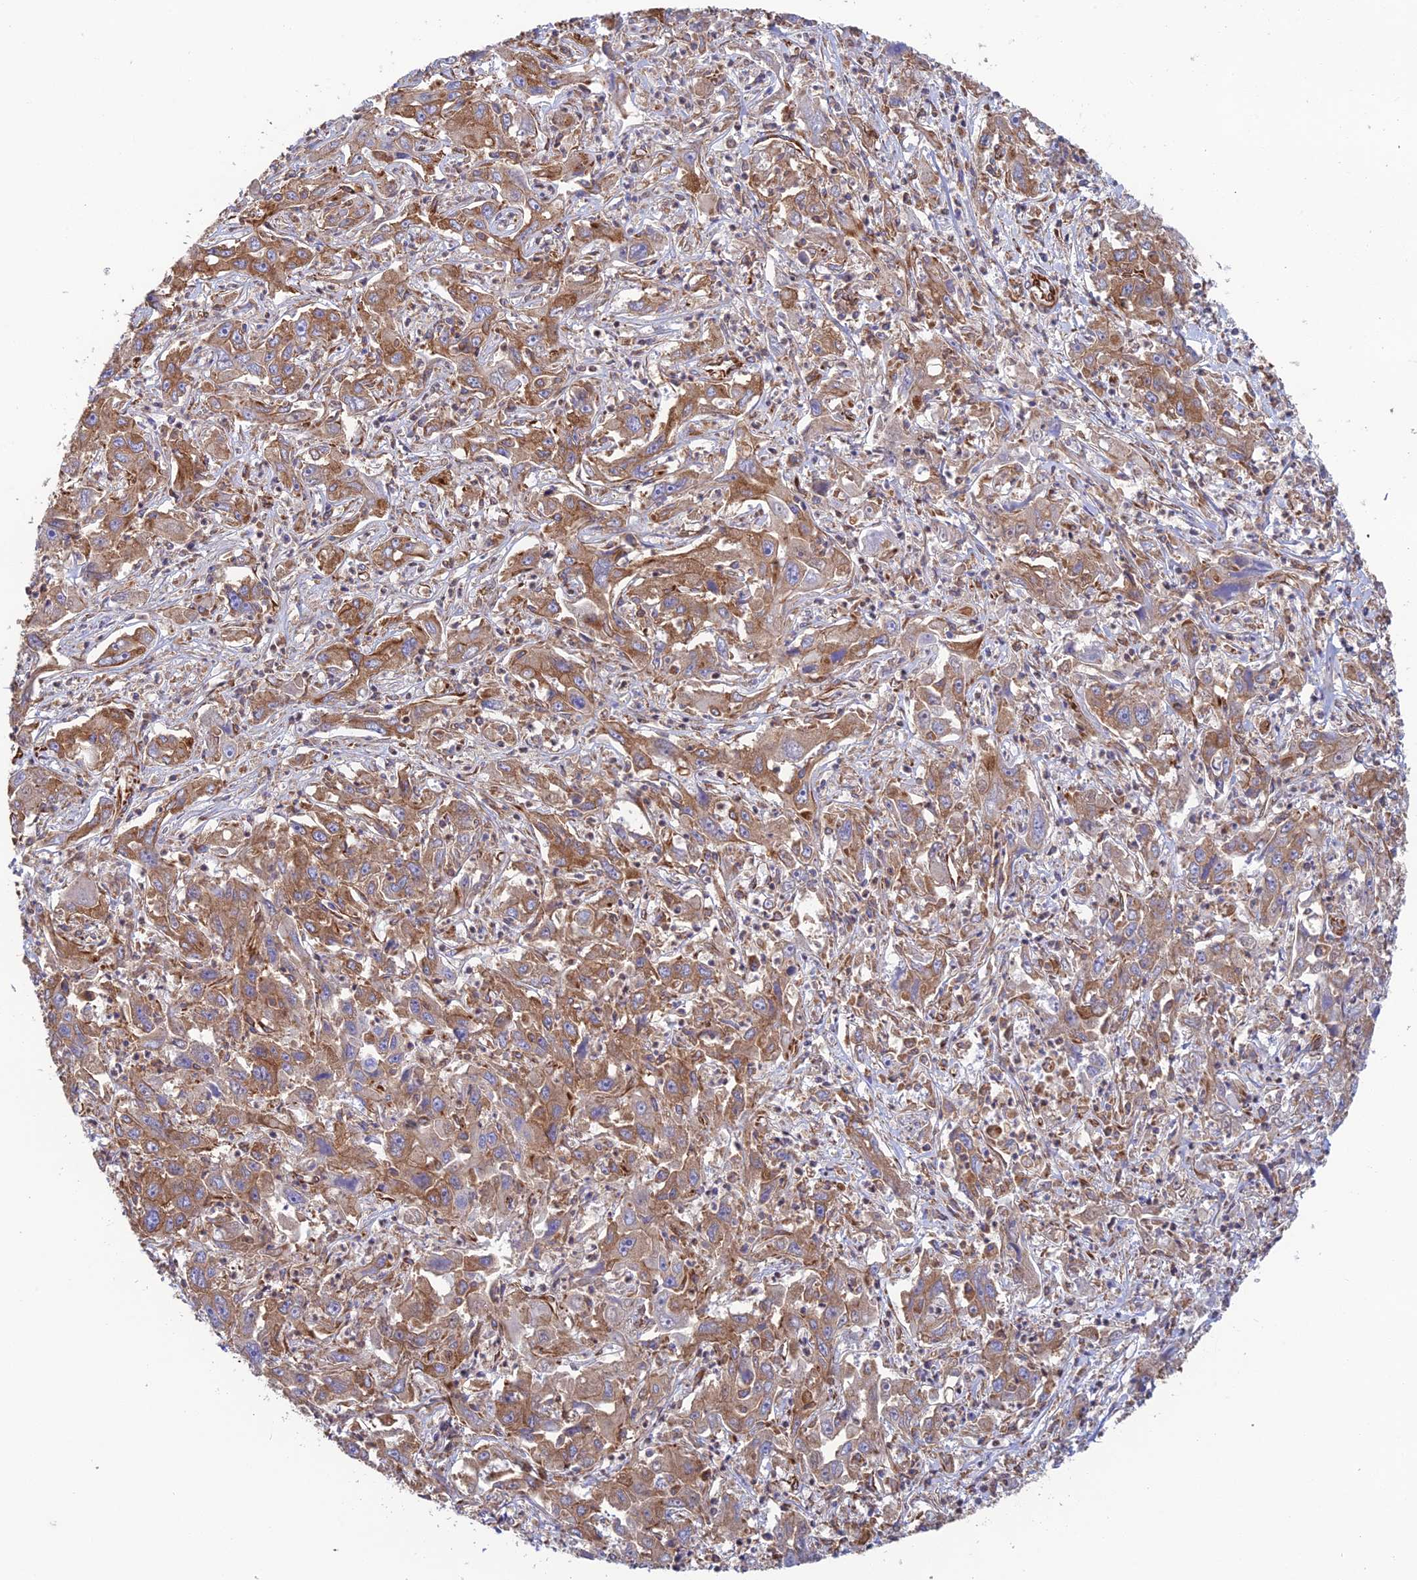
{"staining": {"intensity": "moderate", "quantity": ">75%", "location": "cytoplasmic/membranous"}, "tissue": "liver cancer", "cell_type": "Tumor cells", "image_type": "cancer", "snomed": [{"axis": "morphology", "description": "Carcinoma, Hepatocellular, NOS"}, {"axis": "topography", "description": "Liver"}], "caption": "The photomicrograph shows staining of liver cancer, revealing moderate cytoplasmic/membranous protein staining (brown color) within tumor cells. Using DAB (3,3'-diaminobenzidine) (brown) and hematoxylin (blue) stains, captured at high magnification using brightfield microscopy.", "gene": "CCDC69", "patient": {"sex": "male", "age": 63}}